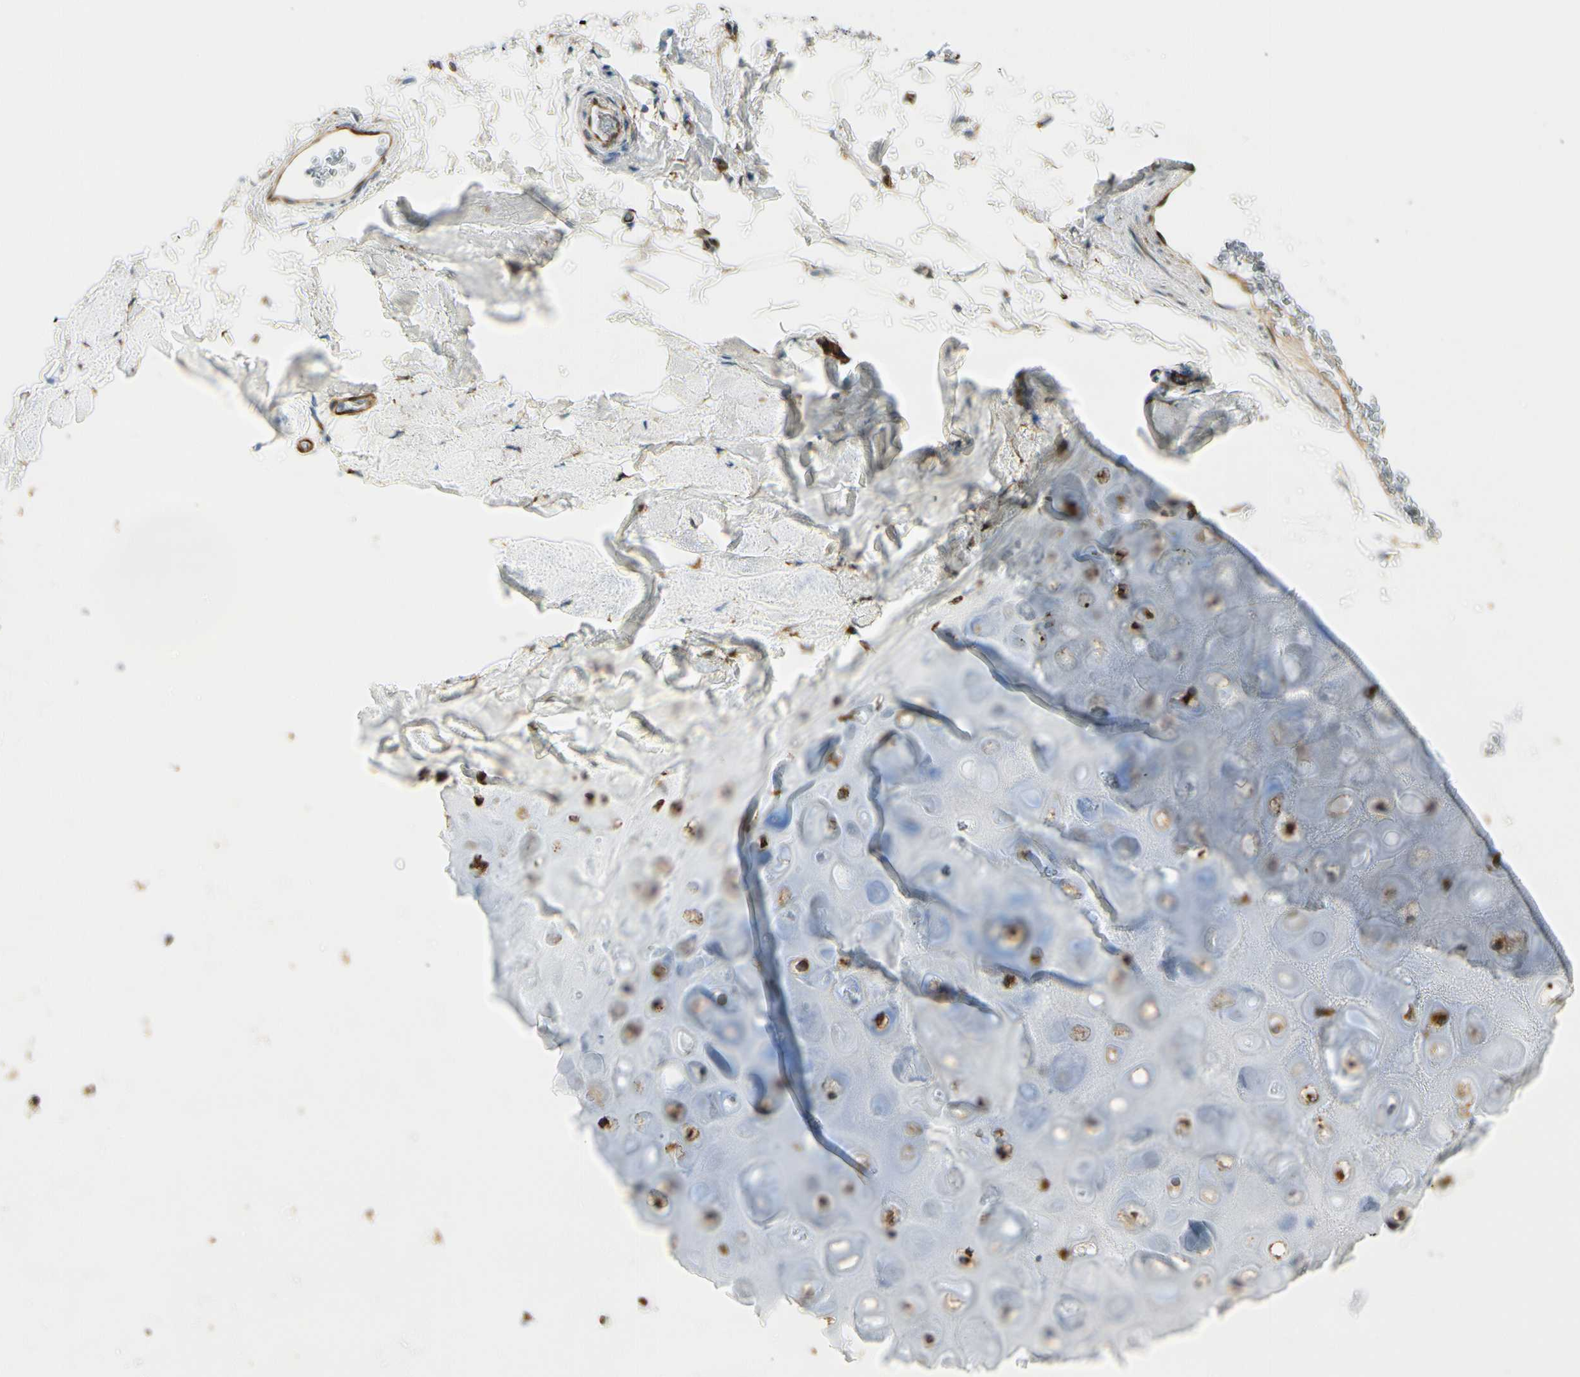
{"staining": {"intensity": "weak", "quantity": ">75%", "location": "cytoplasmic/membranous"}, "tissue": "adipose tissue", "cell_type": "Adipocytes", "image_type": "normal", "snomed": [{"axis": "morphology", "description": "Normal tissue, NOS"}, {"axis": "topography", "description": "Cartilage tissue"}, {"axis": "topography", "description": "Bronchus"}], "caption": "A photomicrograph showing weak cytoplasmic/membranous expression in approximately >75% of adipocytes in unremarkable adipose tissue, as visualized by brown immunohistochemical staining.", "gene": "FKBP7", "patient": {"sex": "female", "age": 73}}